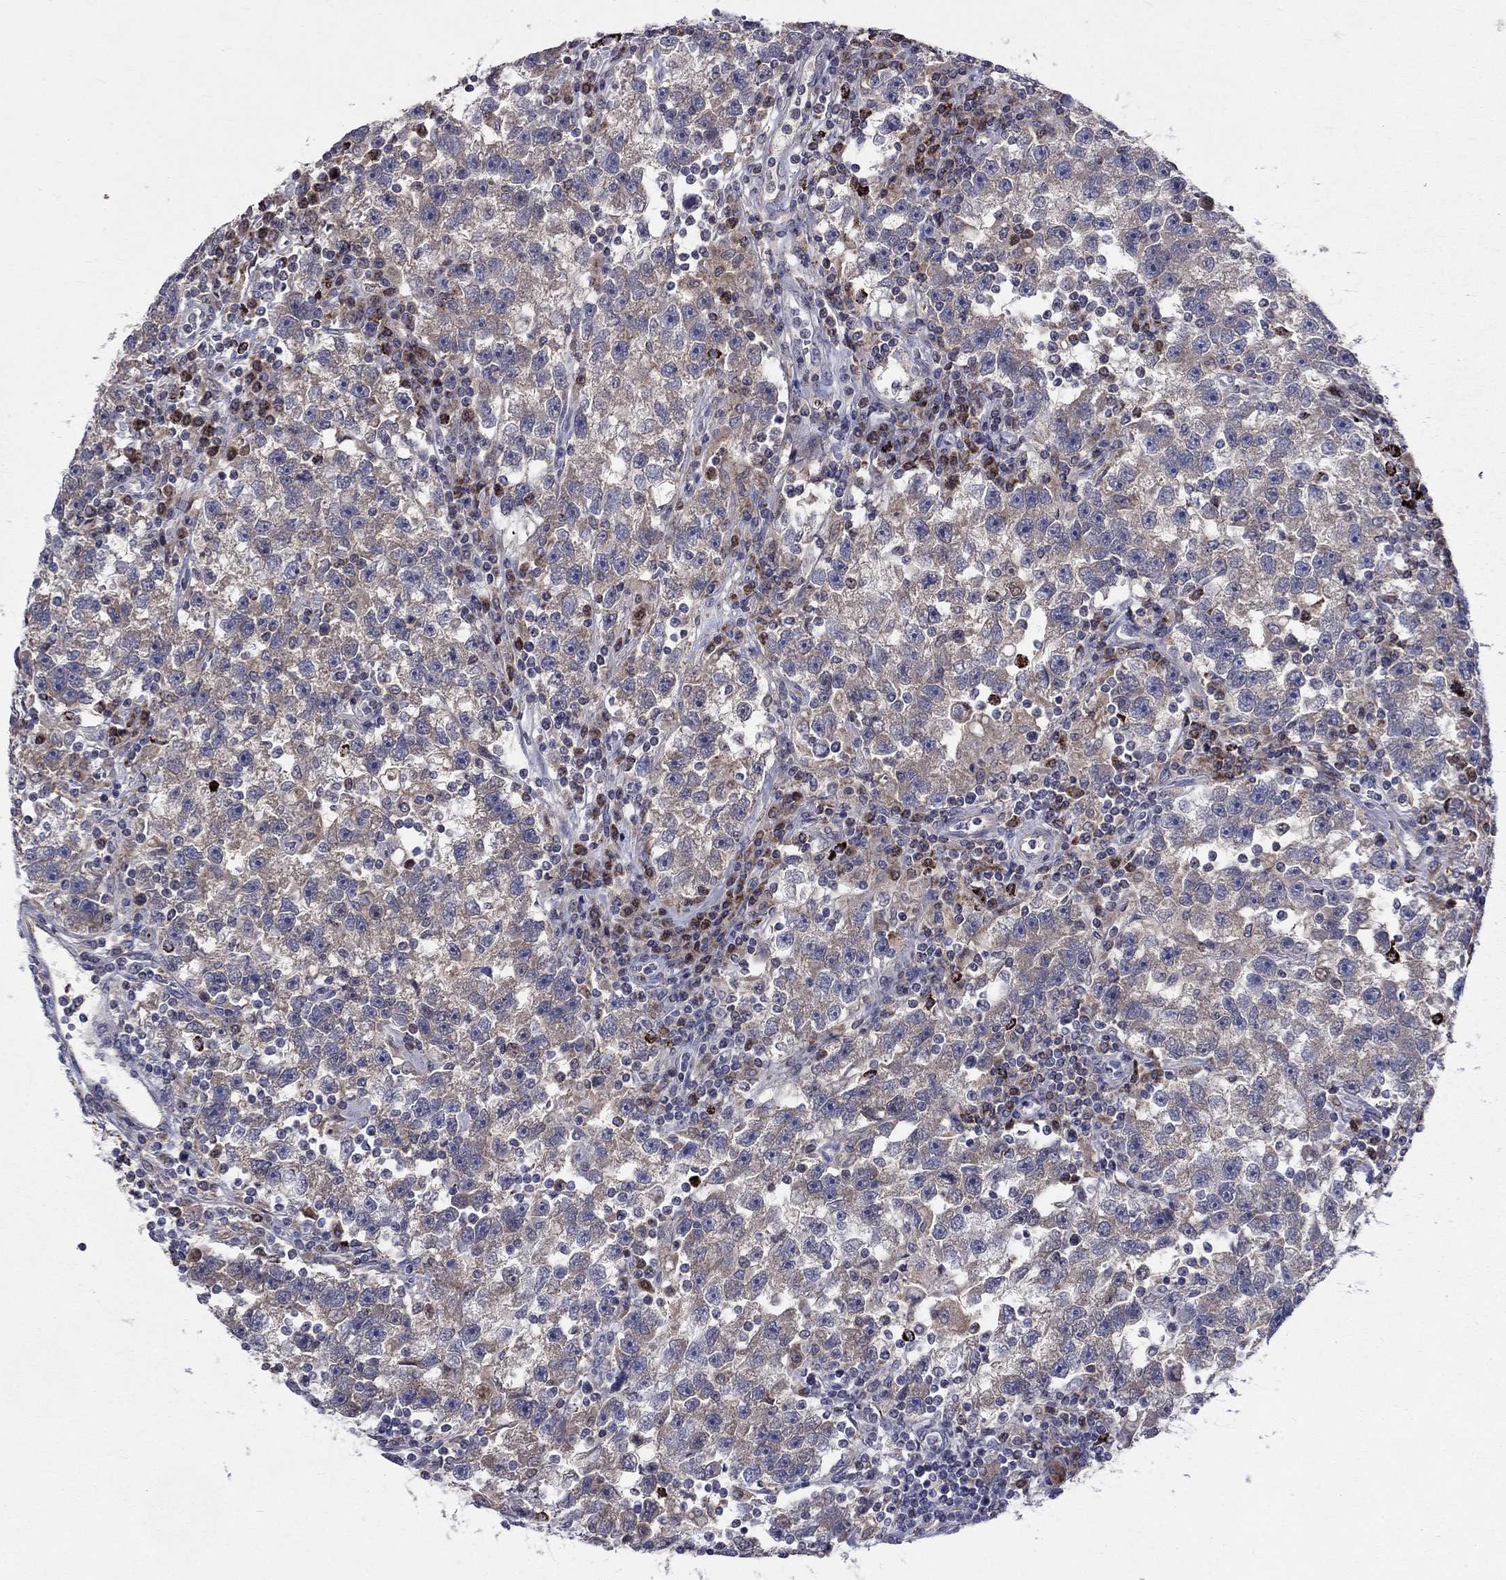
{"staining": {"intensity": "weak", "quantity": "<25%", "location": "cytoplasmic/membranous"}, "tissue": "testis cancer", "cell_type": "Tumor cells", "image_type": "cancer", "snomed": [{"axis": "morphology", "description": "Seminoma, NOS"}, {"axis": "topography", "description": "Testis"}], "caption": "A micrograph of testis cancer (seminoma) stained for a protein displays no brown staining in tumor cells.", "gene": "SLC4A10", "patient": {"sex": "male", "age": 47}}